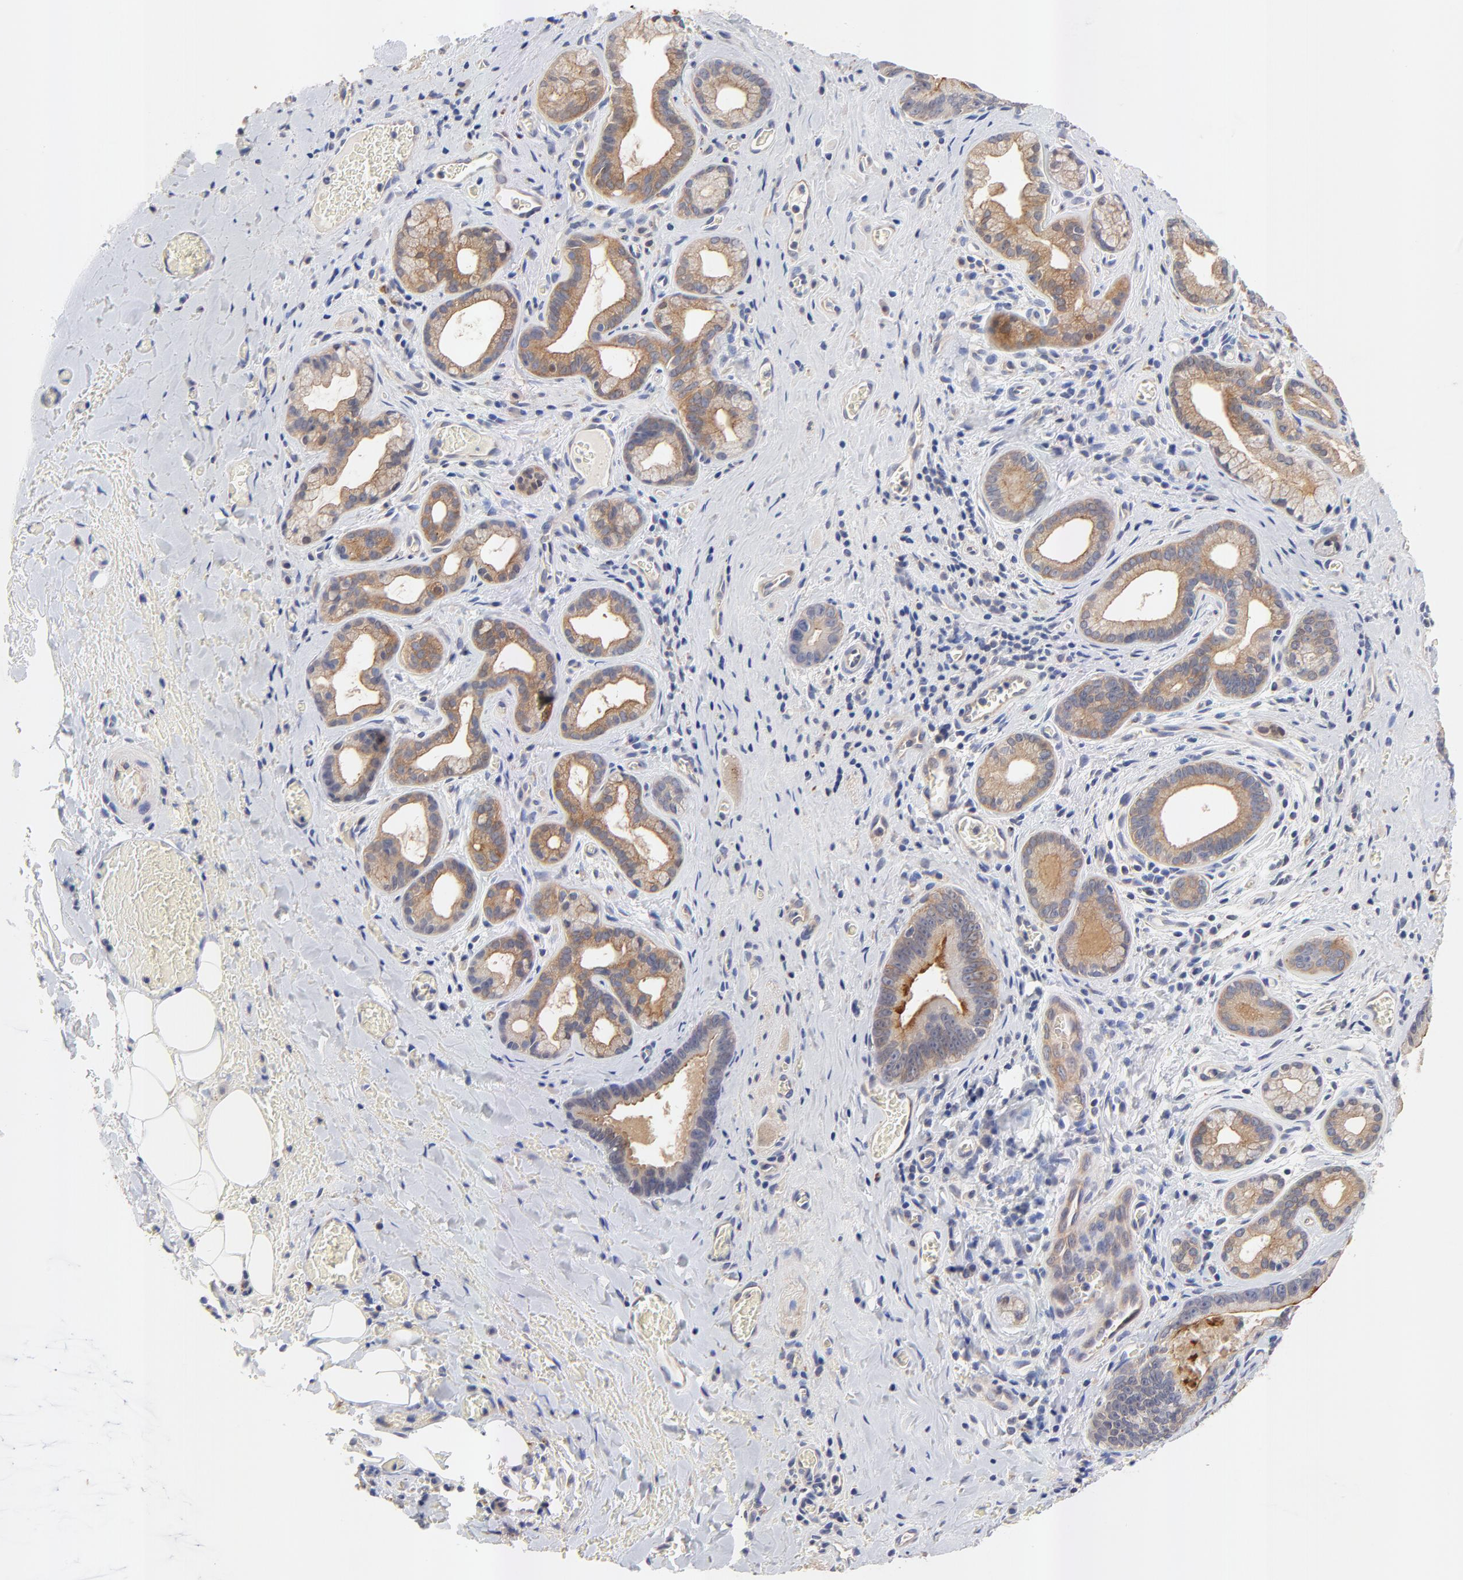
{"staining": {"intensity": "moderate", "quantity": ">75%", "location": "cytoplasmic/membranous"}, "tissue": "liver cancer", "cell_type": "Tumor cells", "image_type": "cancer", "snomed": [{"axis": "morphology", "description": "Cholangiocarcinoma"}, {"axis": "topography", "description": "Liver"}], "caption": "Immunohistochemical staining of liver cancer displays medium levels of moderate cytoplasmic/membranous positivity in about >75% of tumor cells. The protein is stained brown, and the nuclei are stained in blue (DAB (3,3'-diaminobenzidine) IHC with brightfield microscopy, high magnification).", "gene": "FBXL2", "patient": {"sex": "female", "age": 55}}